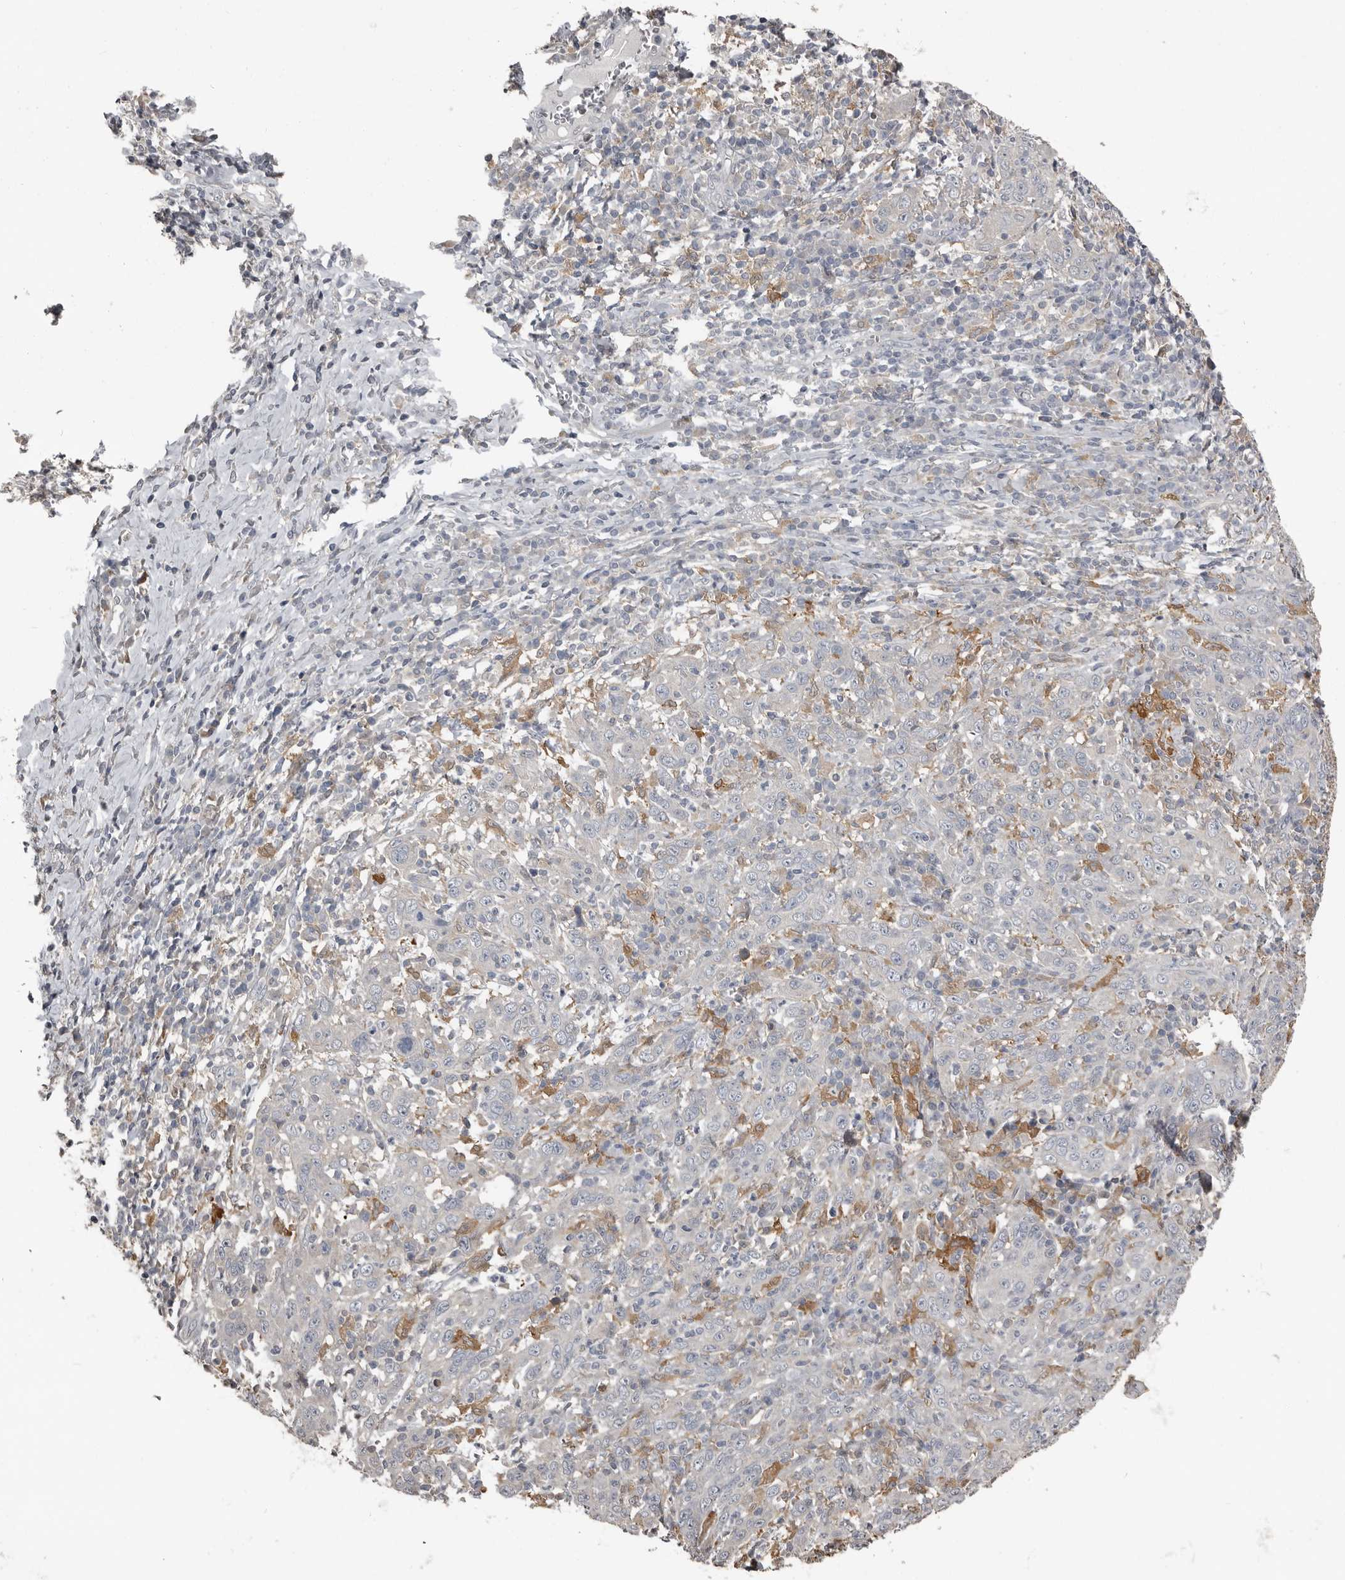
{"staining": {"intensity": "negative", "quantity": "none", "location": "none"}, "tissue": "cervical cancer", "cell_type": "Tumor cells", "image_type": "cancer", "snomed": [{"axis": "morphology", "description": "Squamous cell carcinoma, NOS"}, {"axis": "topography", "description": "Cervix"}], "caption": "Tumor cells are negative for brown protein staining in cervical cancer (squamous cell carcinoma).", "gene": "KCNJ8", "patient": {"sex": "female", "age": 46}}